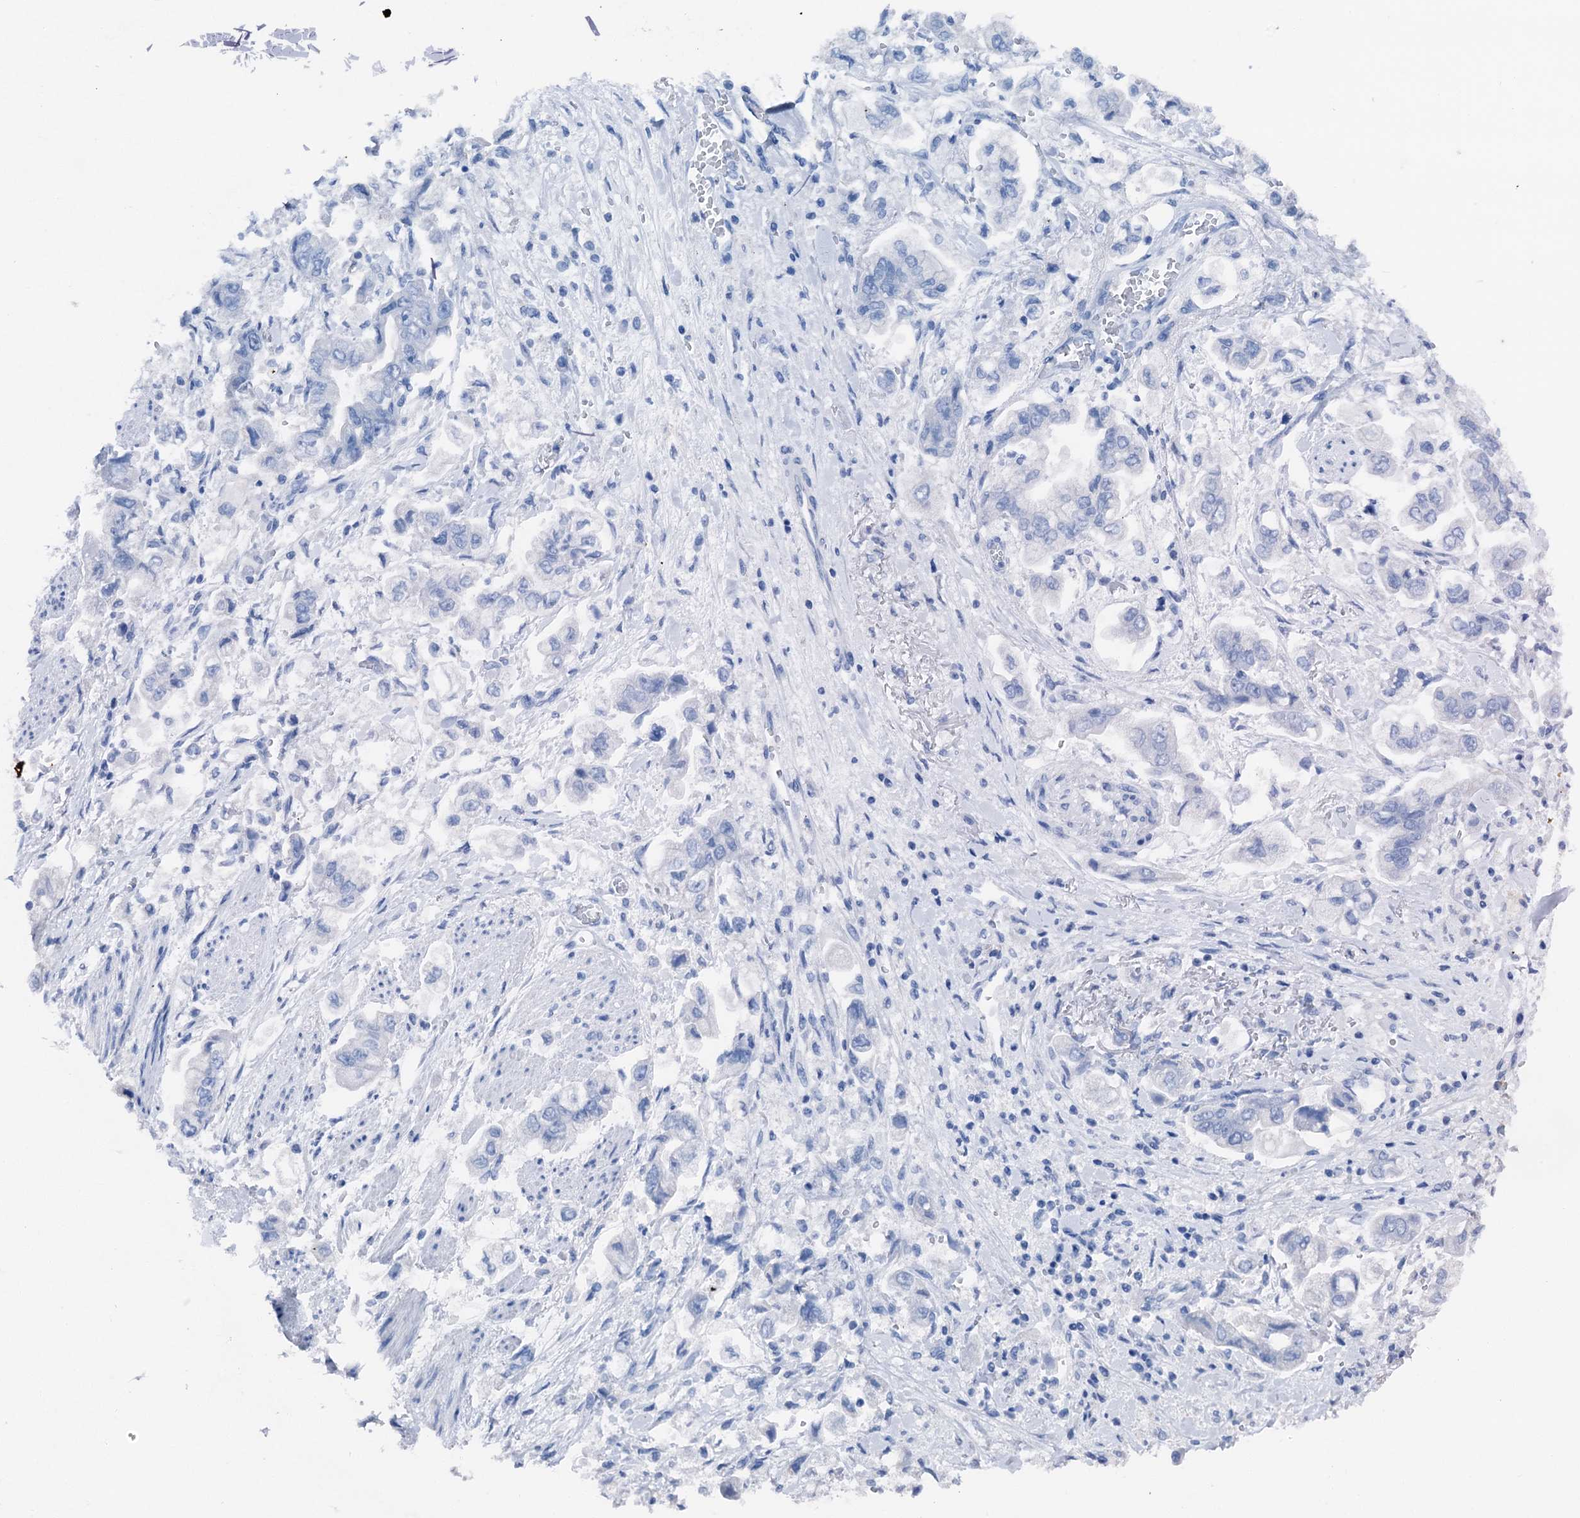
{"staining": {"intensity": "negative", "quantity": "none", "location": "none"}, "tissue": "stomach cancer", "cell_type": "Tumor cells", "image_type": "cancer", "snomed": [{"axis": "morphology", "description": "Adenocarcinoma, NOS"}, {"axis": "topography", "description": "Stomach"}], "caption": "The photomicrograph demonstrates no significant positivity in tumor cells of stomach adenocarcinoma.", "gene": "CBLN3", "patient": {"sex": "male", "age": 62}}